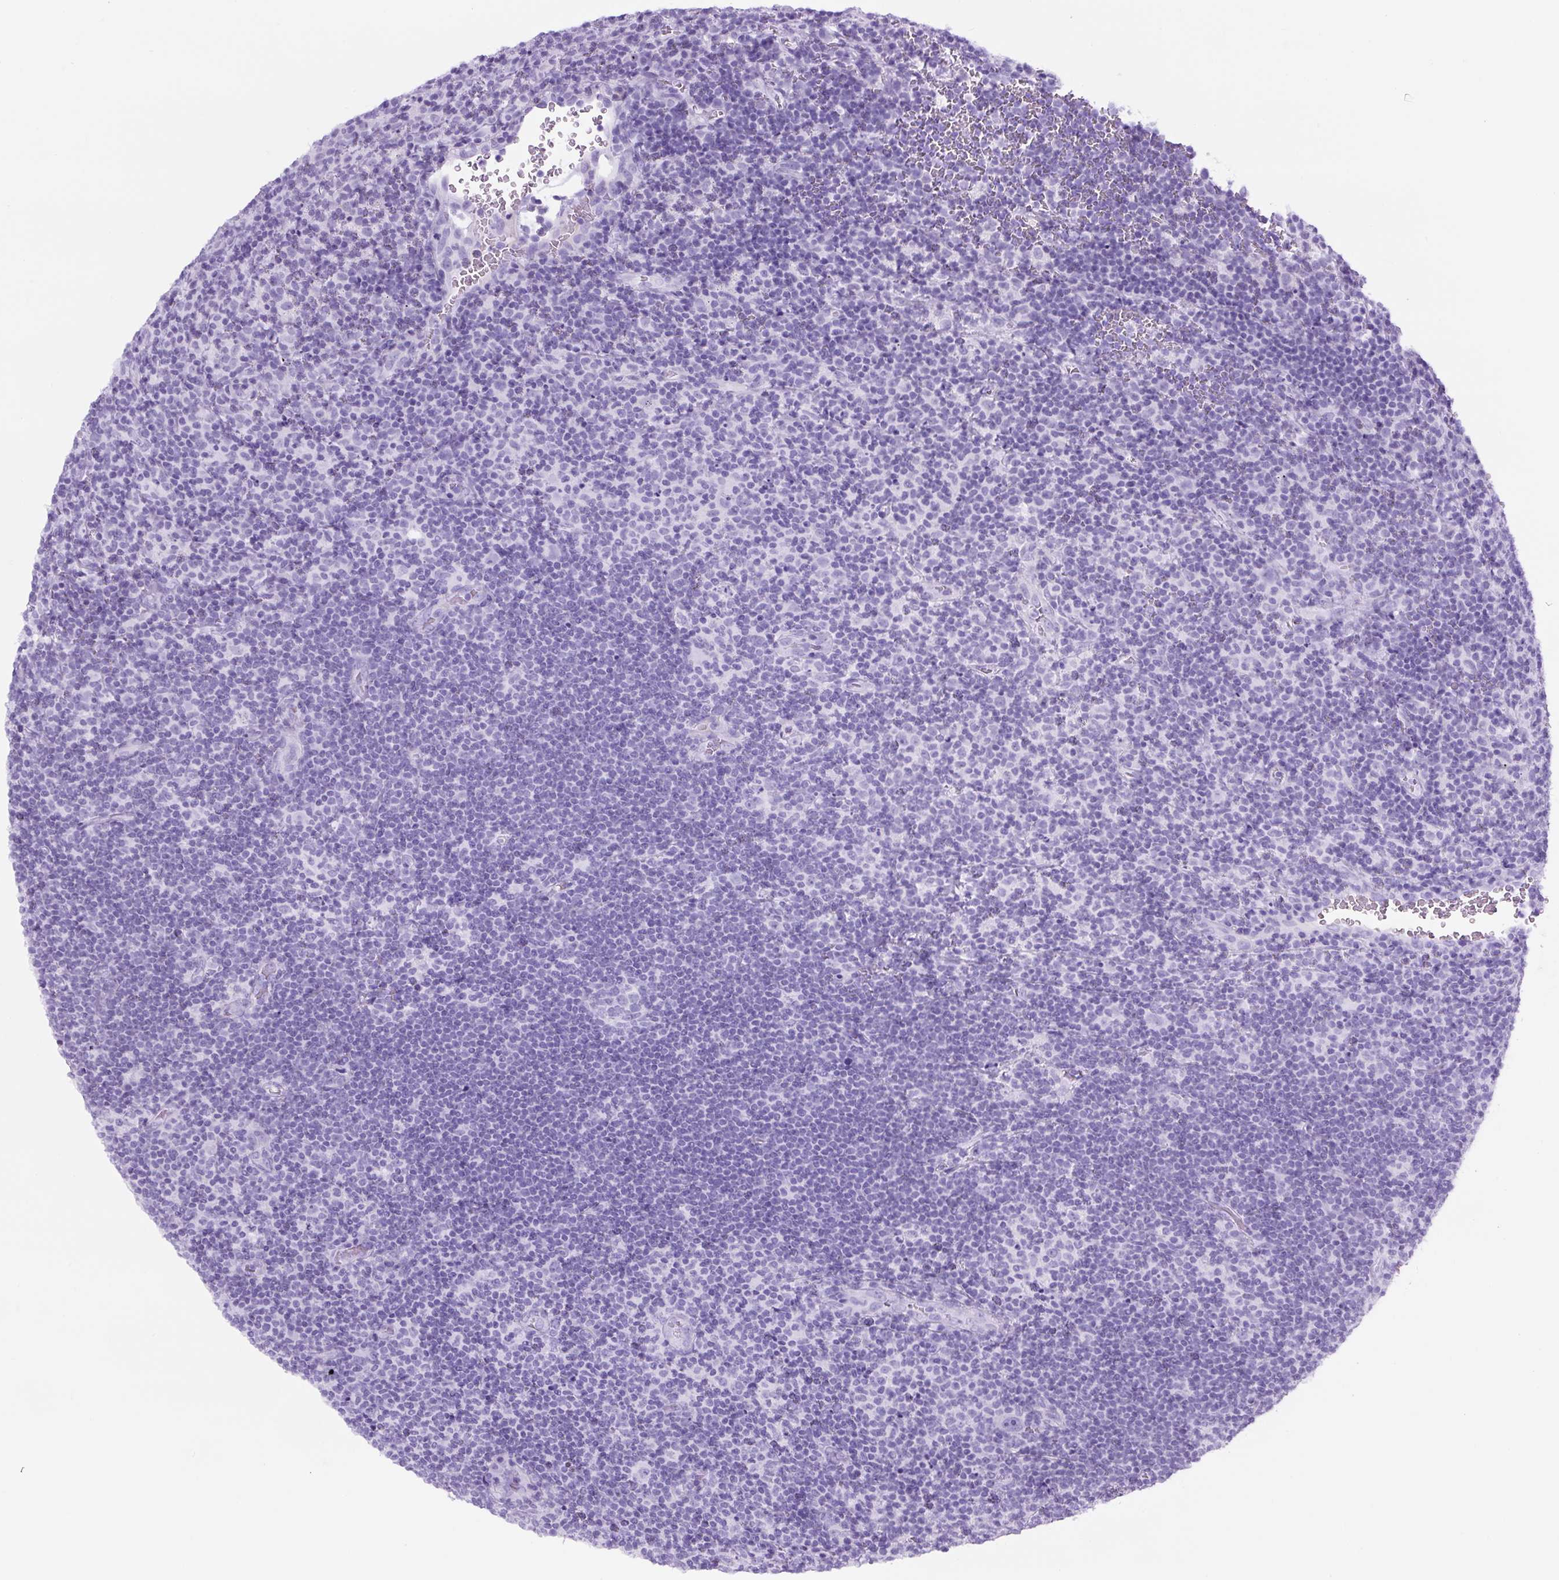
{"staining": {"intensity": "negative", "quantity": "none", "location": "none"}, "tissue": "lymphoma", "cell_type": "Tumor cells", "image_type": "cancer", "snomed": [{"axis": "morphology", "description": "Hodgkin's disease, NOS"}, {"axis": "topography", "description": "Lymph node"}], "caption": "Immunohistochemical staining of Hodgkin's disease displays no significant staining in tumor cells.", "gene": "TMEM200B", "patient": {"sex": "female", "age": 57}}